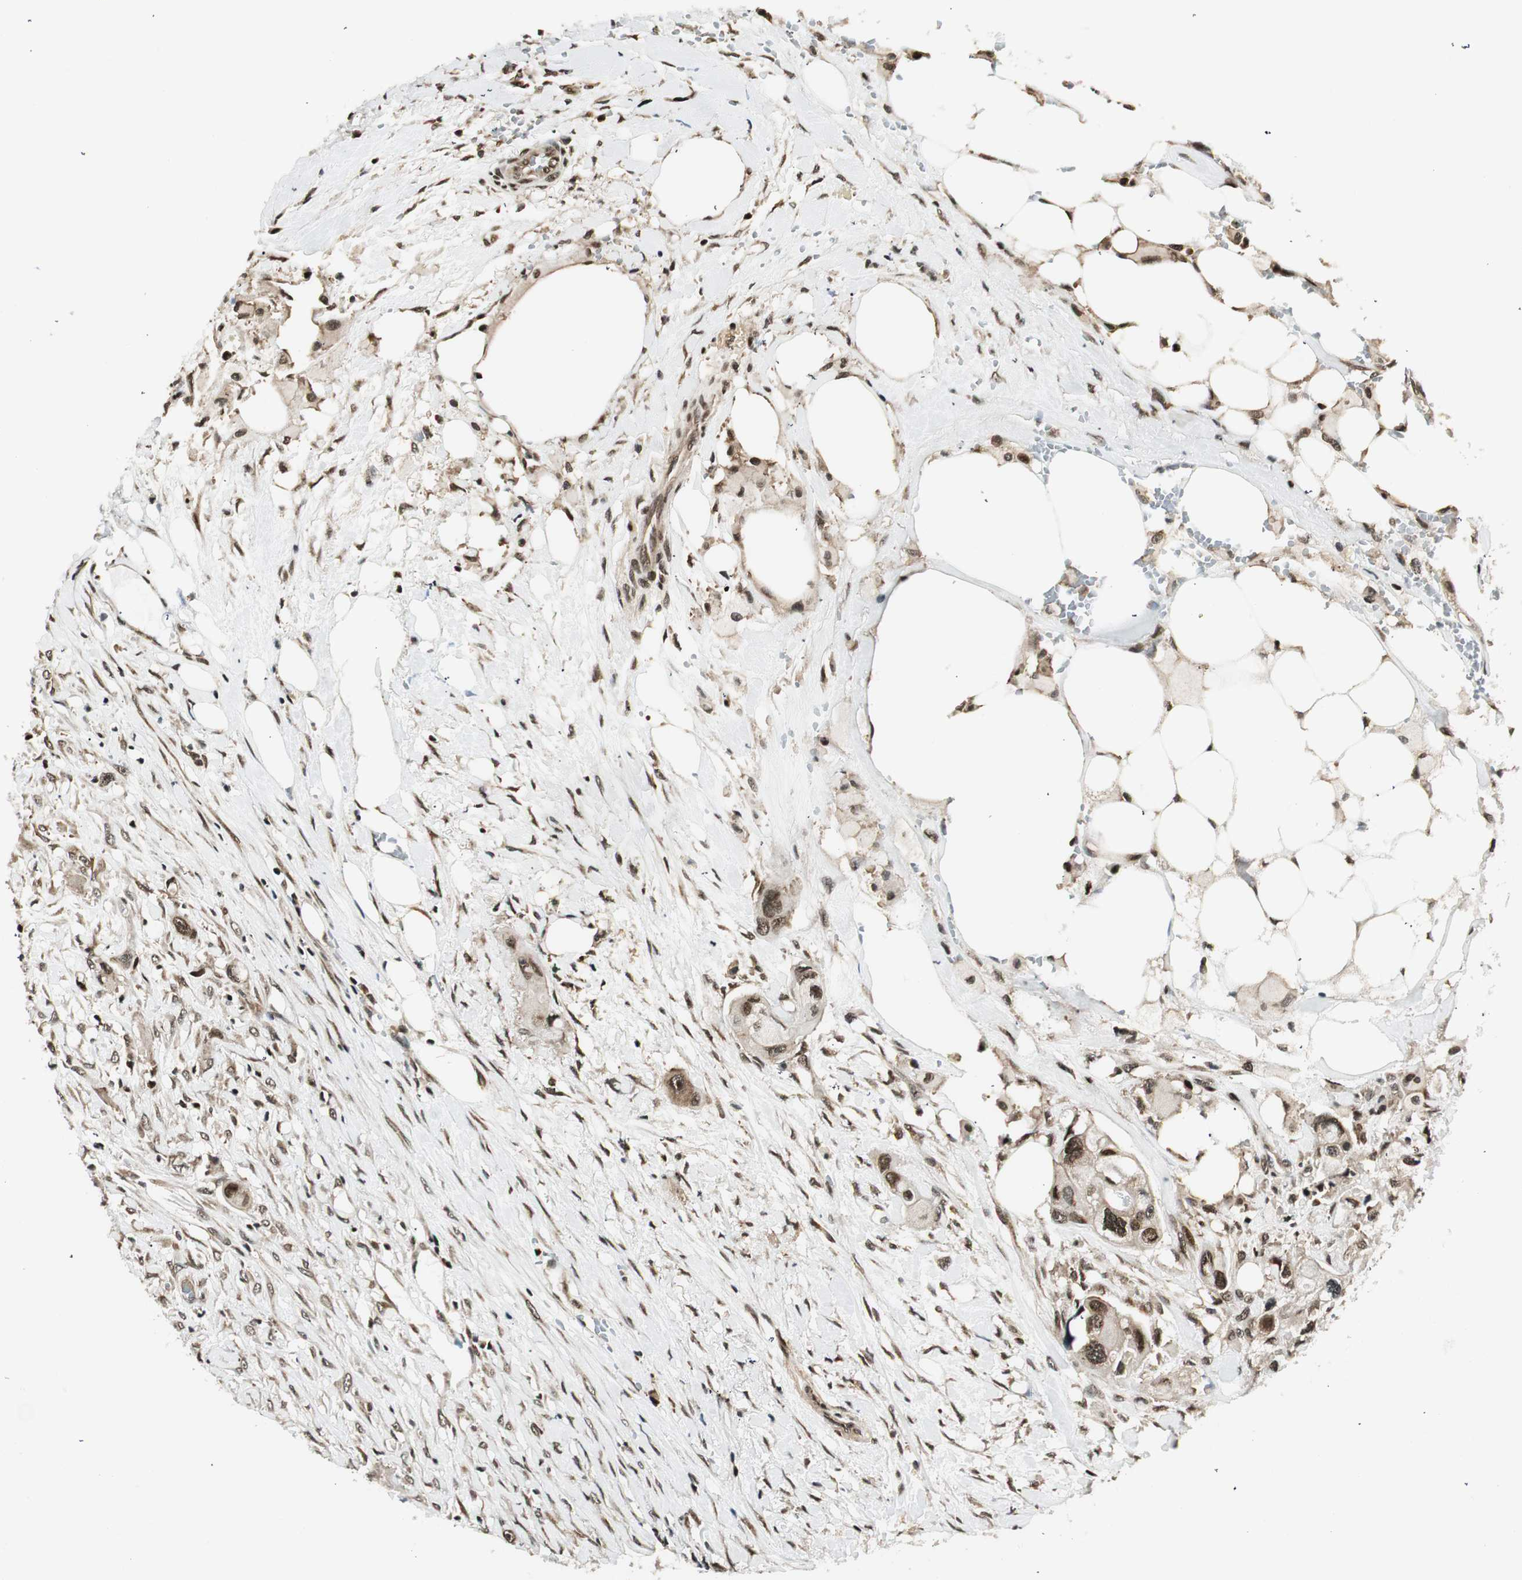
{"staining": {"intensity": "moderate", "quantity": ">75%", "location": "nuclear"}, "tissue": "colorectal cancer", "cell_type": "Tumor cells", "image_type": "cancer", "snomed": [{"axis": "morphology", "description": "Adenocarcinoma, NOS"}, {"axis": "topography", "description": "Colon"}], "caption": "IHC of colorectal cancer (adenocarcinoma) demonstrates medium levels of moderate nuclear positivity in about >75% of tumor cells.", "gene": "RING1", "patient": {"sex": "female", "age": 57}}